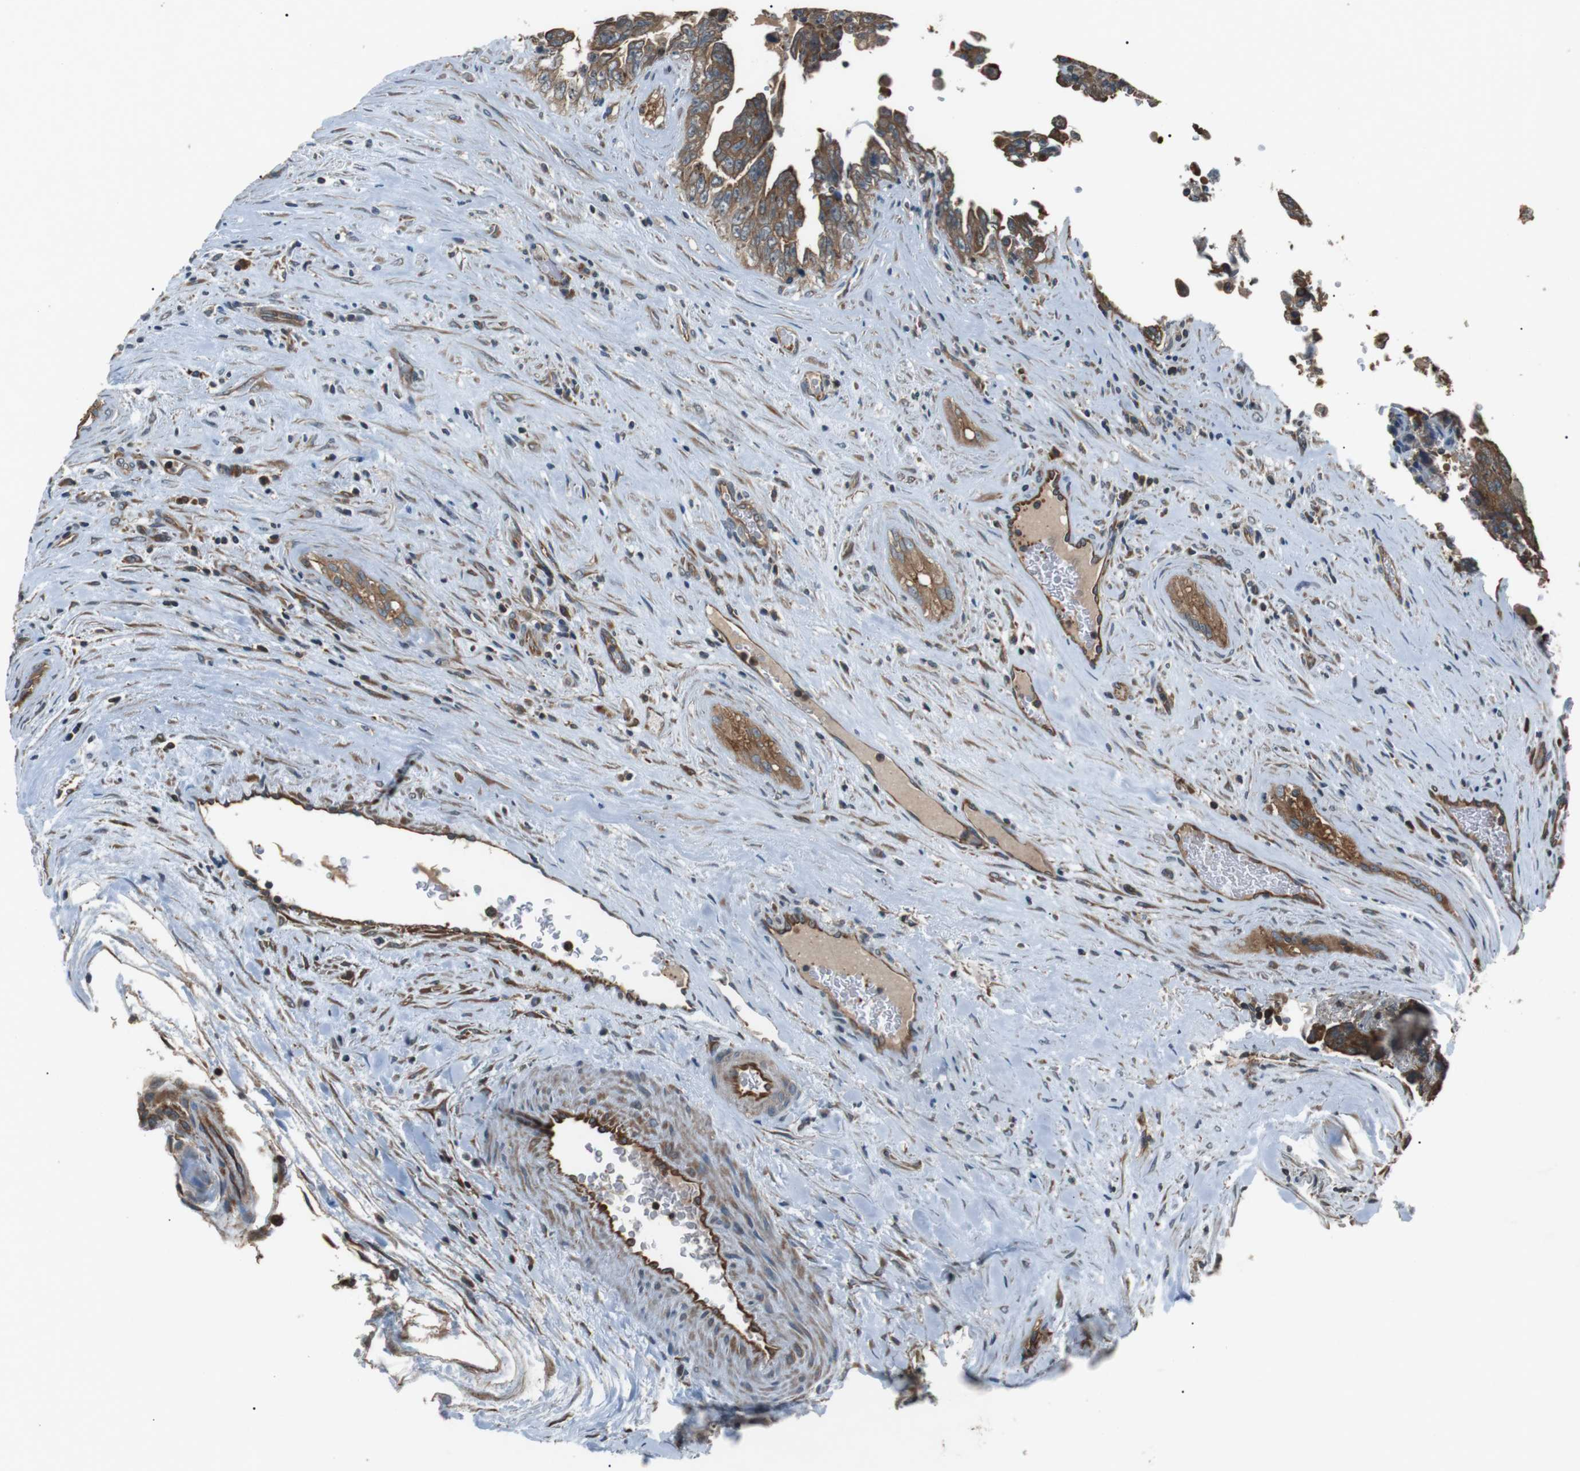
{"staining": {"intensity": "moderate", "quantity": ">75%", "location": "cytoplasmic/membranous"}, "tissue": "testis cancer", "cell_type": "Tumor cells", "image_type": "cancer", "snomed": [{"axis": "morphology", "description": "Carcinoma, Embryonal, NOS"}, {"axis": "topography", "description": "Testis"}], "caption": "A photomicrograph of embryonal carcinoma (testis) stained for a protein exhibits moderate cytoplasmic/membranous brown staining in tumor cells.", "gene": "GPR161", "patient": {"sex": "male", "age": 28}}